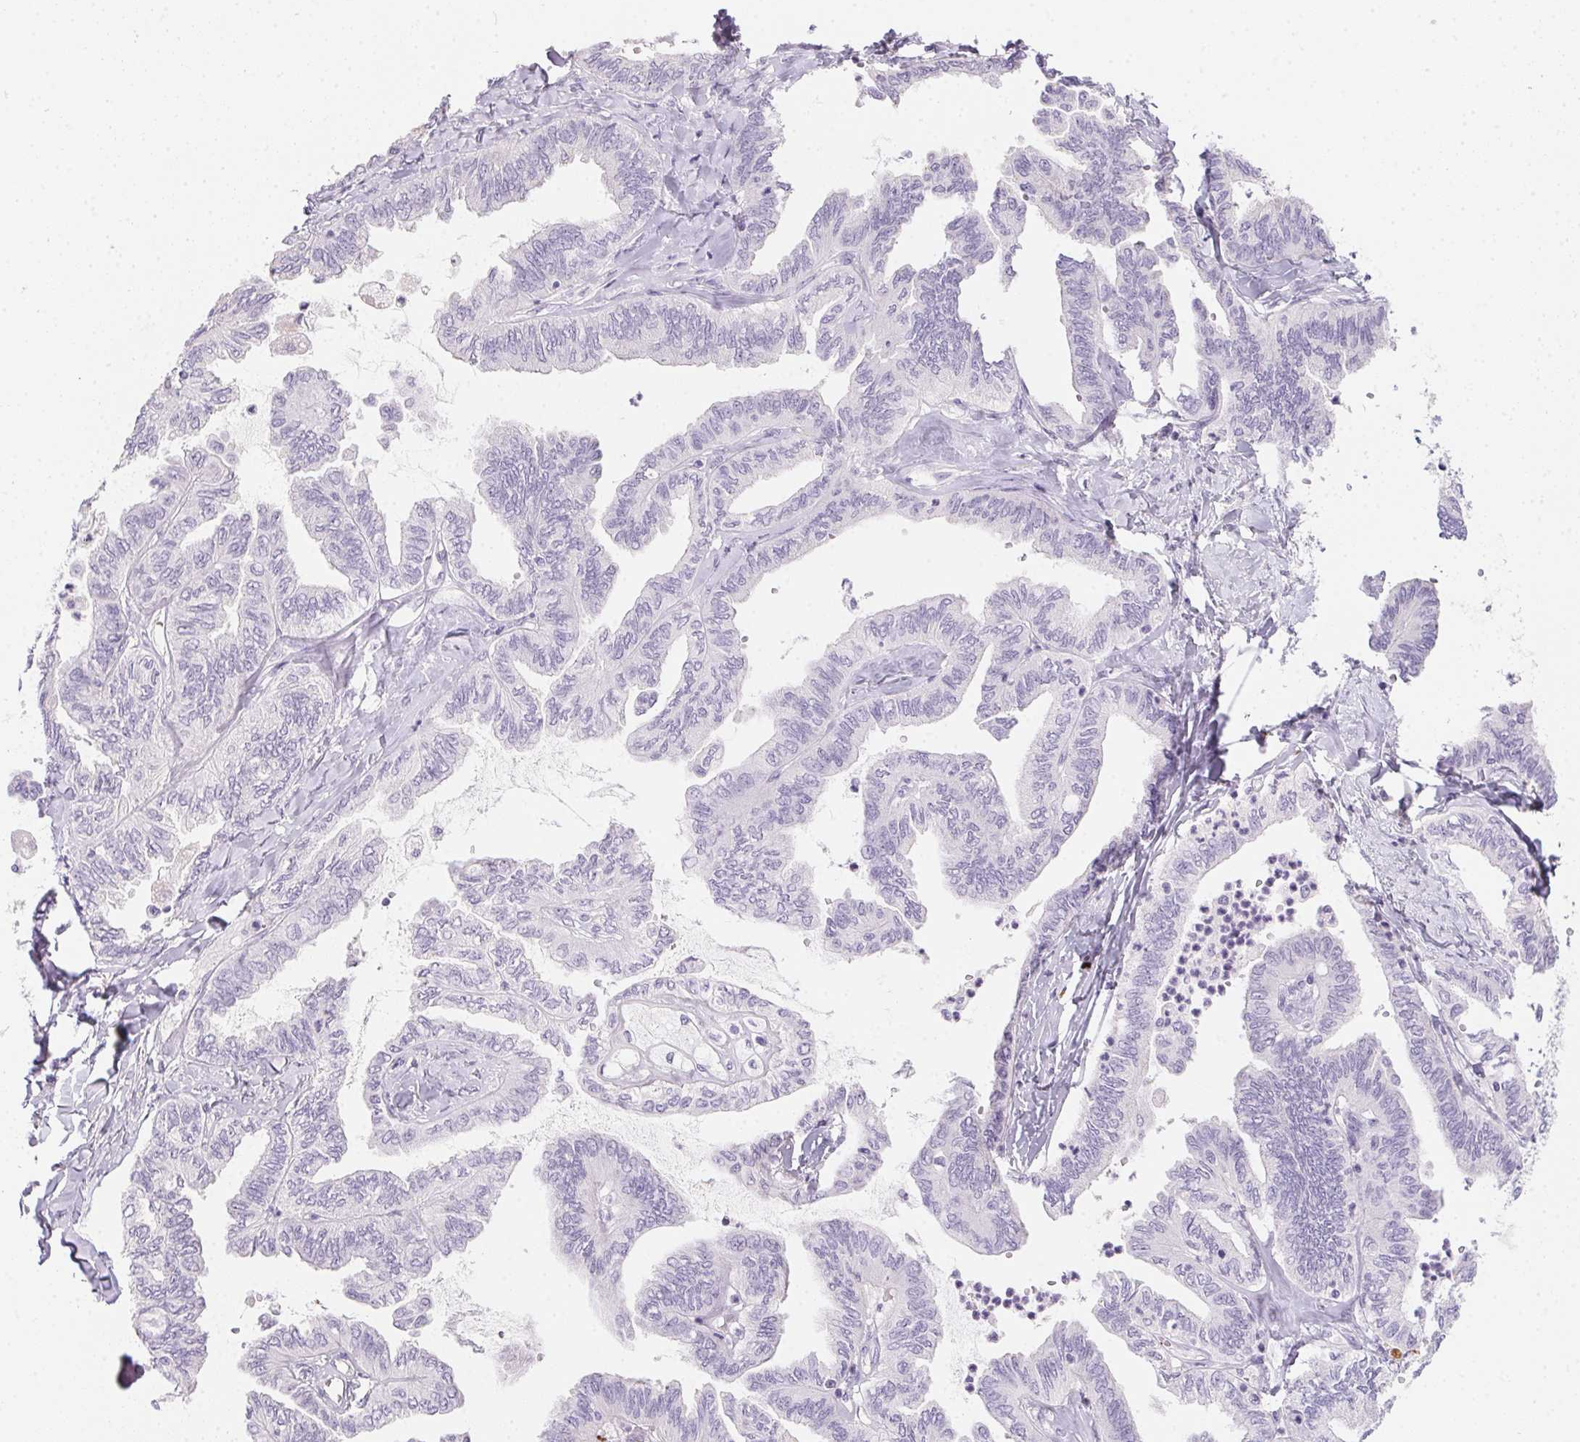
{"staining": {"intensity": "negative", "quantity": "none", "location": "none"}, "tissue": "ovarian cancer", "cell_type": "Tumor cells", "image_type": "cancer", "snomed": [{"axis": "morphology", "description": "Carcinoma, endometroid"}, {"axis": "topography", "description": "Ovary"}], "caption": "The histopathology image shows no staining of tumor cells in ovarian endometroid carcinoma. (Brightfield microscopy of DAB (3,3'-diaminobenzidine) immunohistochemistry at high magnification).", "gene": "MYL4", "patient": {"sex": "female", "age": 70}}